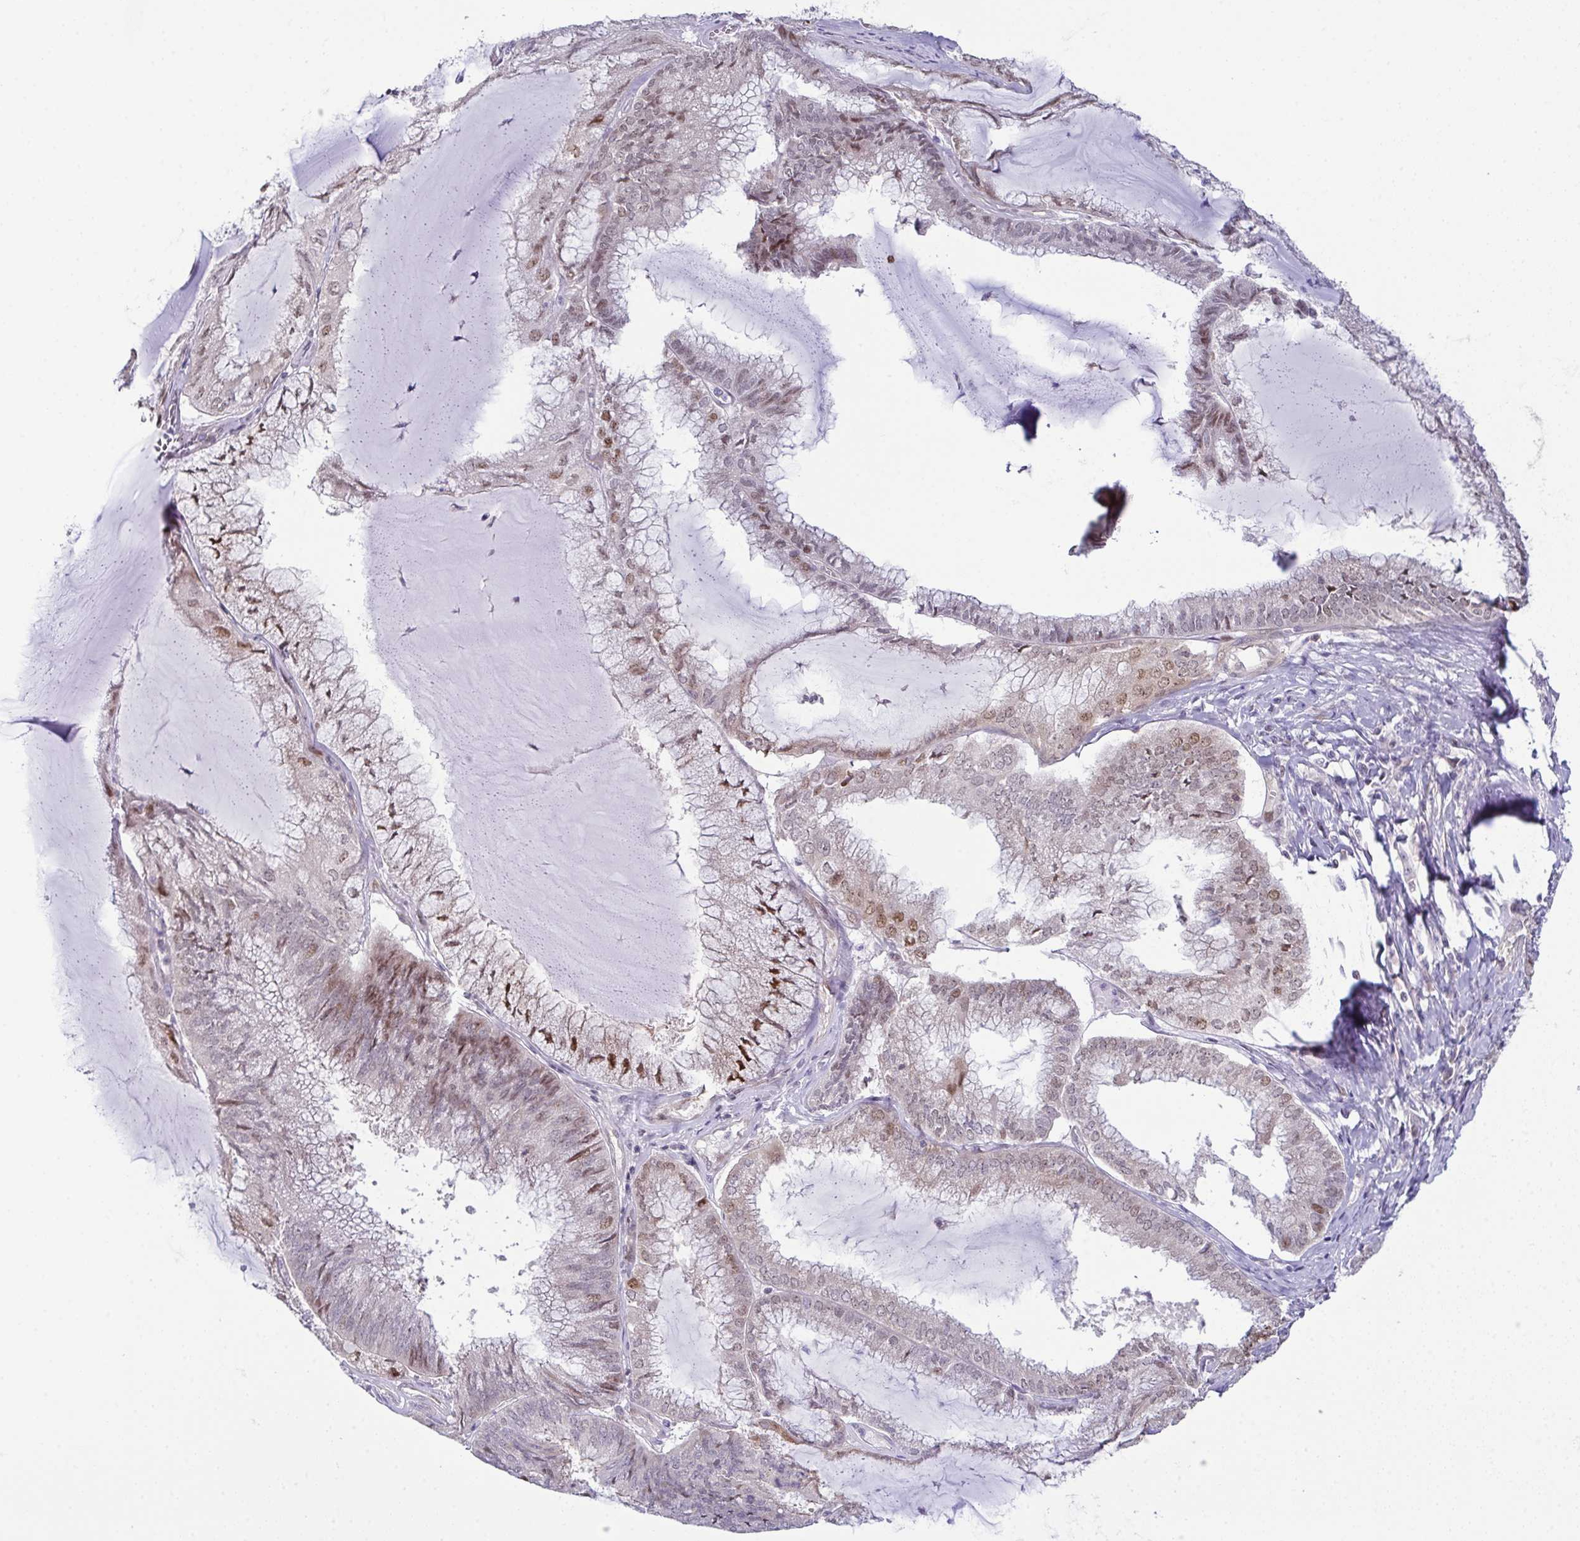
{"staining": {"intensity": "moderate", "quantity": "25%-75%", "location": "nuclear"}, "tissue": "endometrial cancer", "cell_type": "Tumor cells", "image_type": "cancer", "snomed": [{"axis": "morphology", "description": "Carcinoma, NOS"}, {"axis": "topography", "description": "Endometrium"}], "caption": "DAB immunohistochemical staining of endometrial carcinoma displays moderate nuclear protein positivity in about 25%-75% of tumor cells.", "gene": "DNAJB1", "patient": {"sex": "female", "age": 62}}